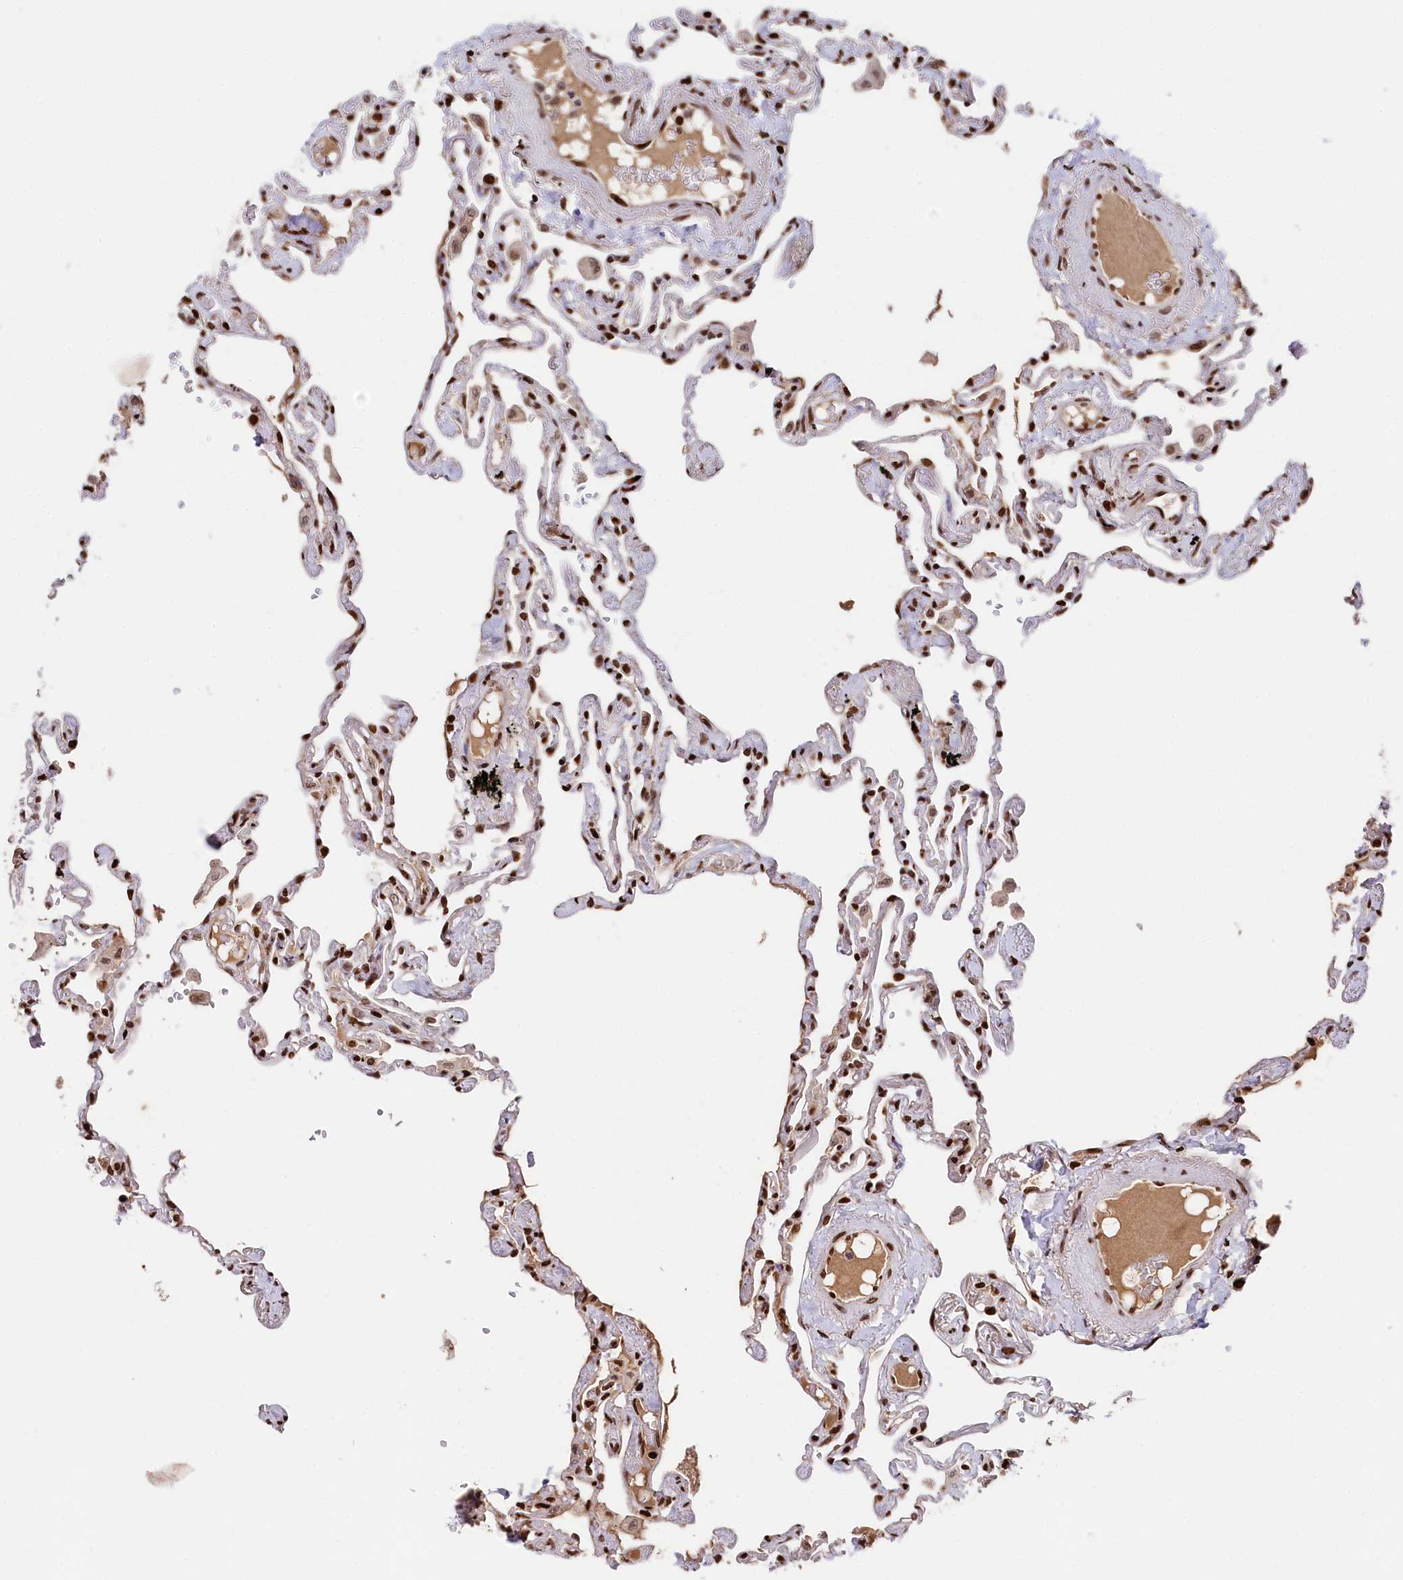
{"staining": {"intensity": "strong", "quantity": ">75%", "location": "nuclear"}, "tissue": "lung", "cell_type": "Alveolar cells", "image_type": "normal", "snomed": [{"axis": "morphology", "description": "Normal tissue, NOS"}, {"axis": "topography", "description": "Lung"}], "caption": "Human lung stained for a protein (brown) displays strong nuclear positive expression in approximately >75% of alveolar cells.", "gene": "MCF2L2", "patient": {"sex": "female", "age": 67}}